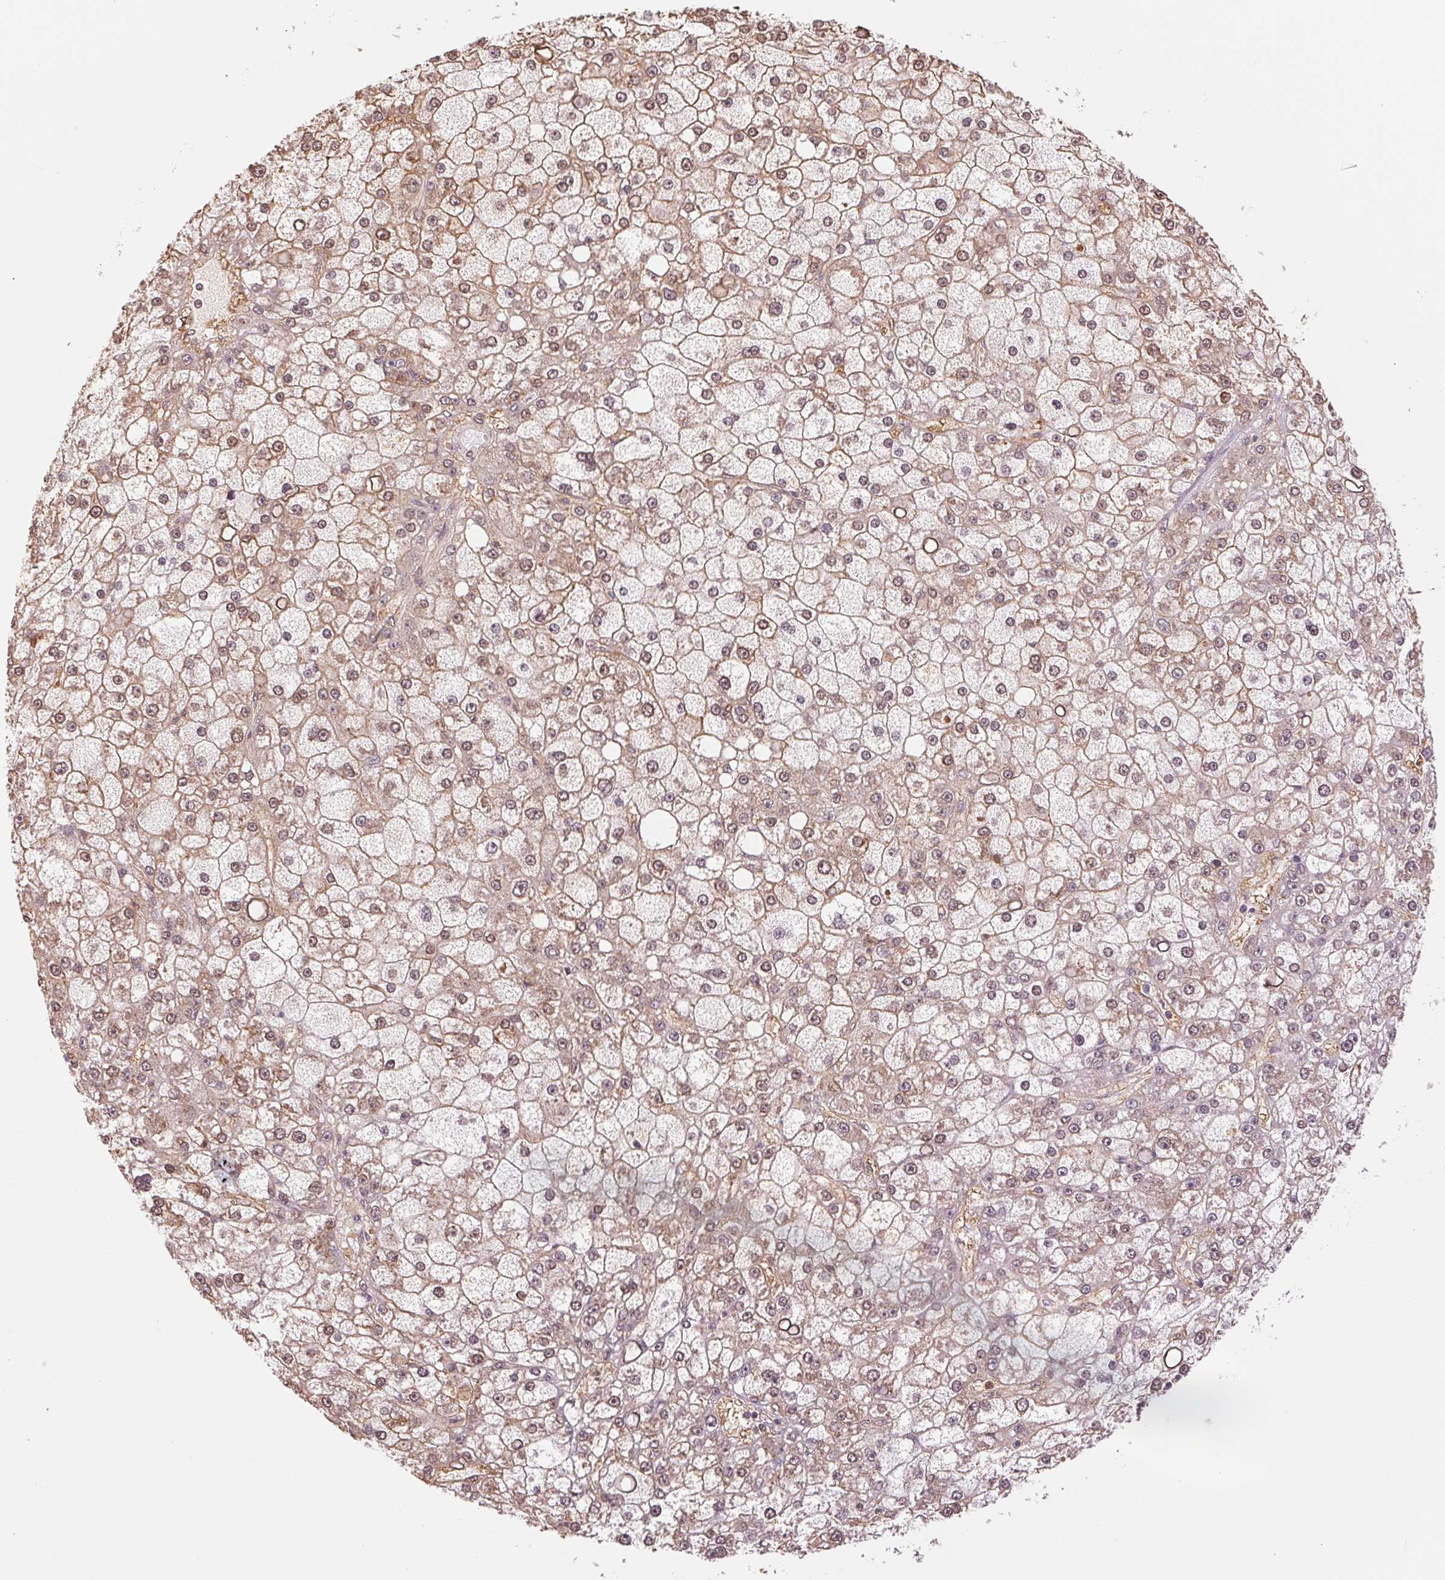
{"staining": {"intensity": "weak", "quantity": ">75%", "location": "cytoplasmic/membranous,nuclear"}, "tissue": "liver cancer", "cell_type": "Tumor cells", "image_type": "cancer", "snomed": [{"axis": "morphology", "description": "Carcinoma, Hepatocellular, NOS"}, {"axis": "topography", "description": "Liver"}], "caption": "High-power microscopy captured an immunohistochemistry (IHC) histopathology image of hepatocellular carcinoma (liver), revealing weak cytoplasmic/membranous and nuclear expression in about >75% of tumor cells.", "gene": "CDC123", "patient": {"sex": "male", "age": 67}}